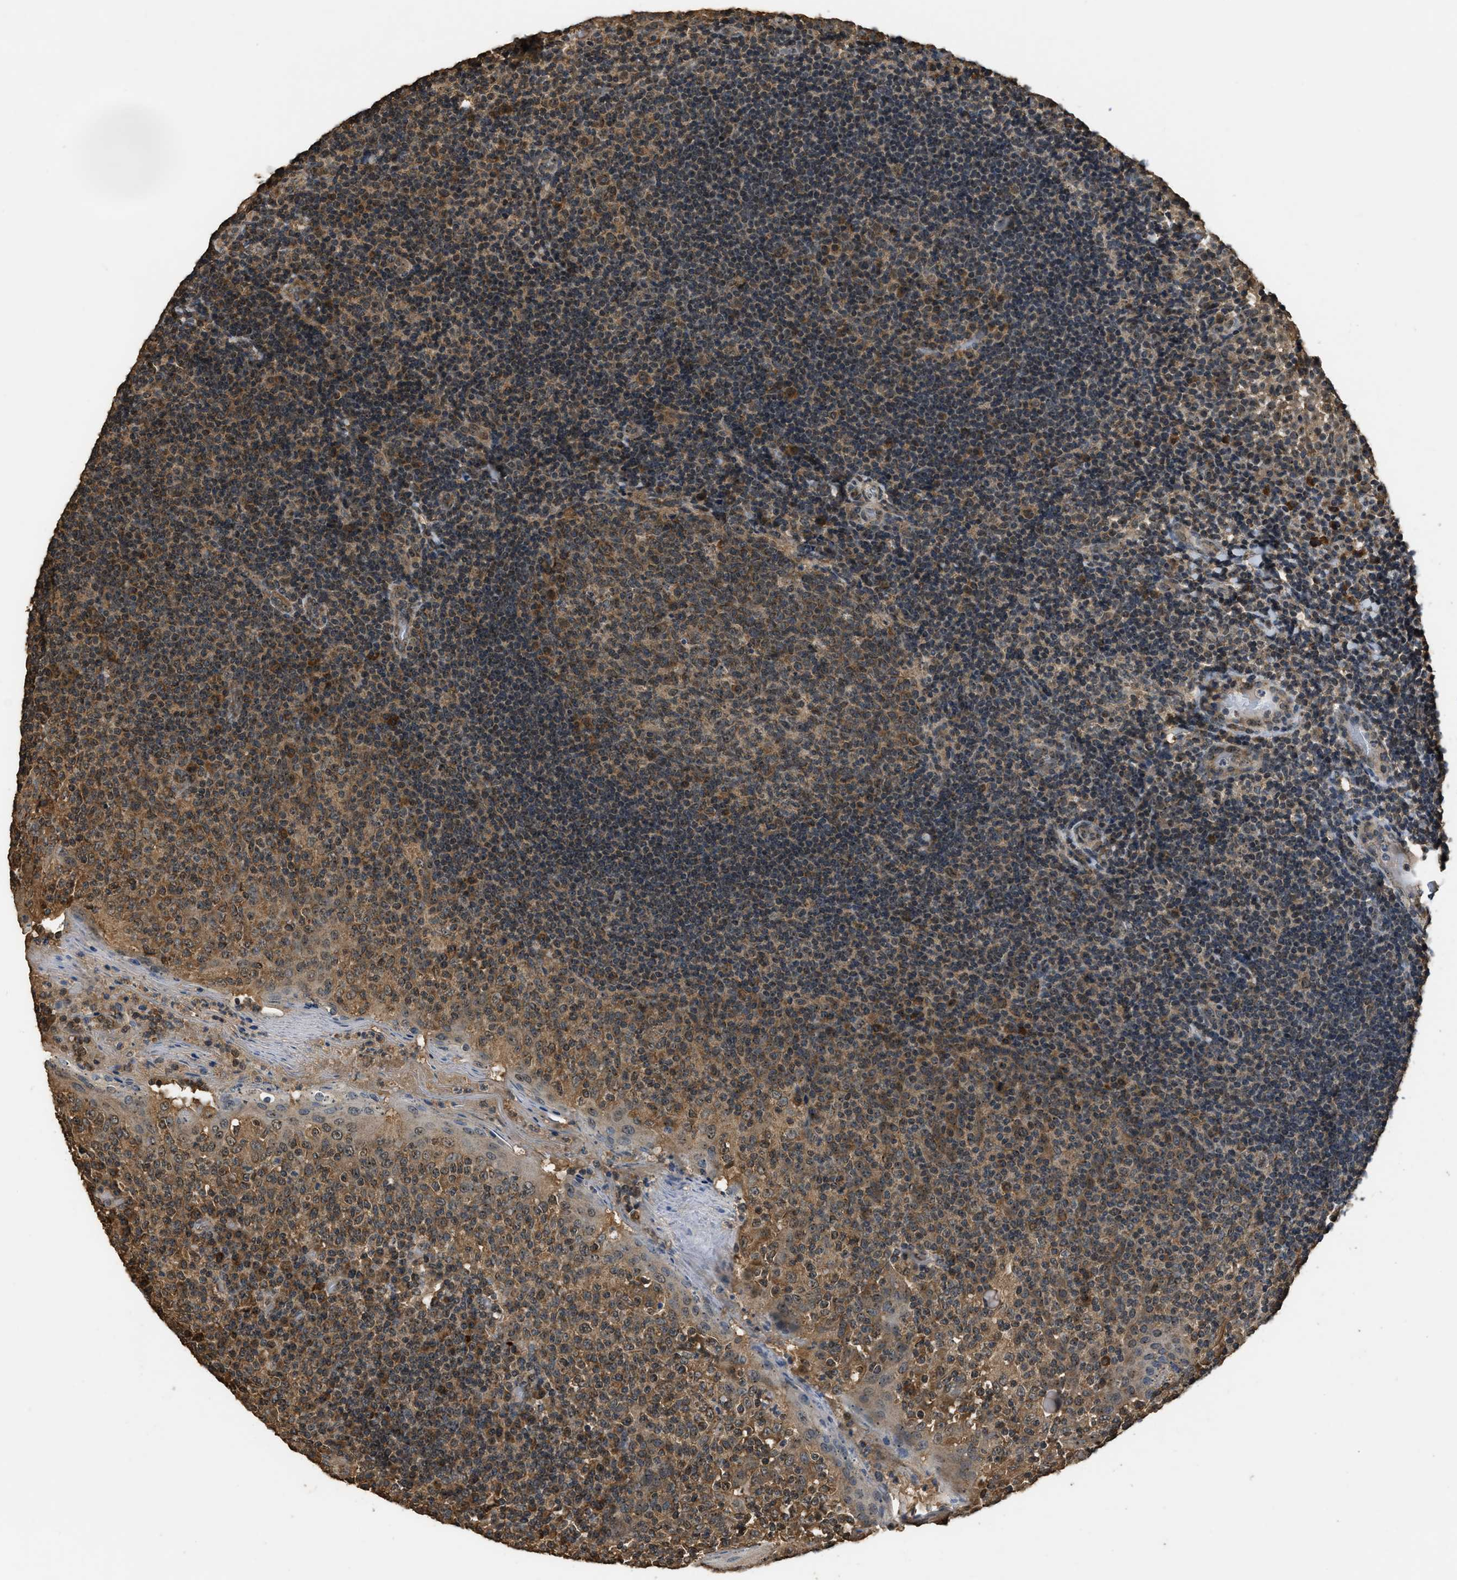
{"staining": {"intensity": "weak", "quantity": ">75%", "location": "cytoplasmic/membranous,nuclear"}, "tissue": "tonsil", "cell_type": "Germinal center cells", "image_type": "normal", "snomed": [{"axis": "morphology", "description": "Normal tissue, NOS"}, {"axis": "topography", "description": "Tonsil"}], "caption": "Immunohistochemistry (IHC) photomicrograph of normal human tonsil stained for a protein (brown), which reveals low levels of weak cytoplasmic/membranous,nuclear positivity in approximately >75% of germinal center cells.", "gene": "DENND6B", "patient": {"sex": "female", "age": 19}}